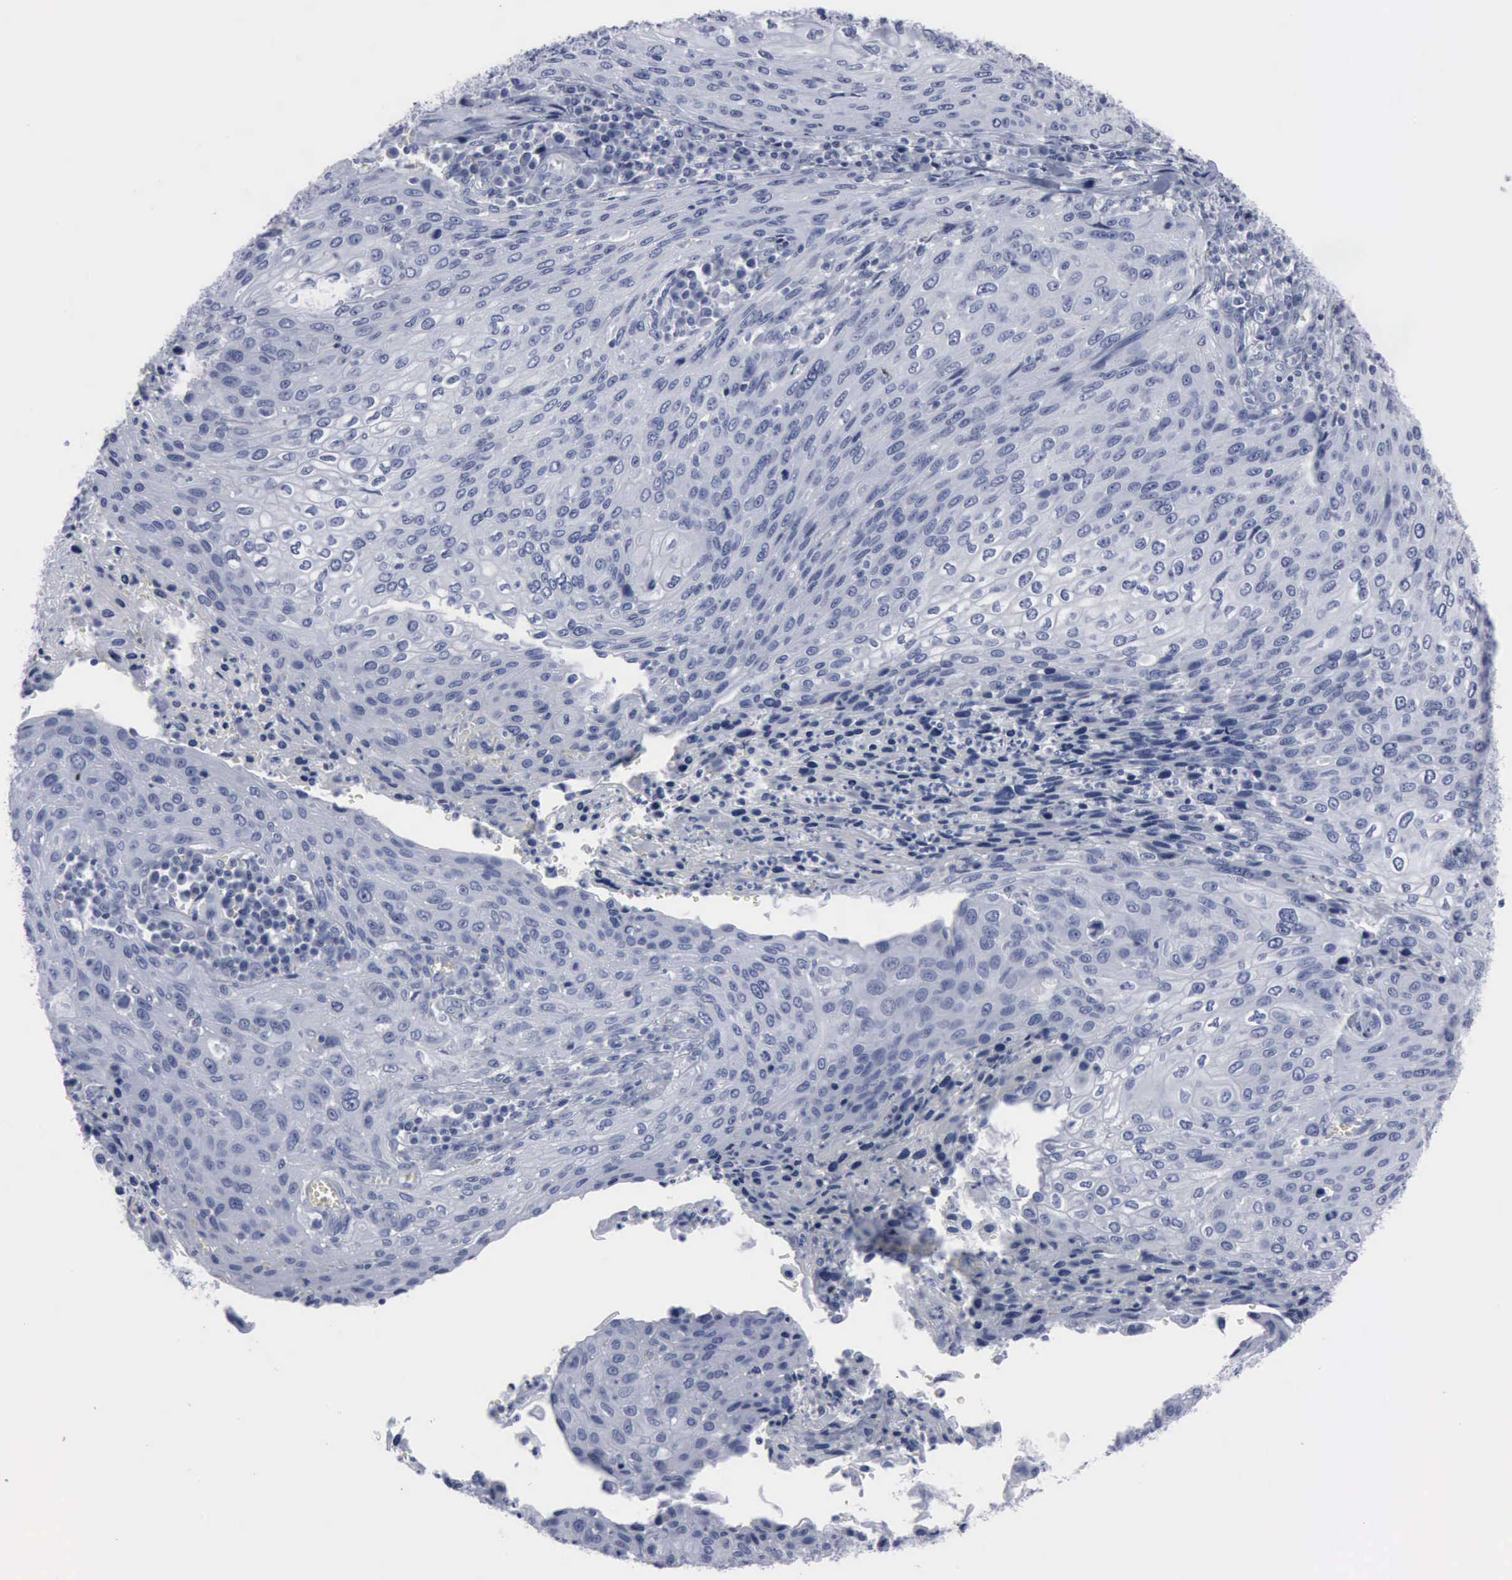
{"staining": {"intensity": "negative", "quantity": "none", "location": "none"}, "tissue": "cervical cancer", "cell_type": "Tumor cells", "image_type": "cancer", "snomed": [{"axis": "morphology", "description": "Squamous cell carcinoma, NOS"}, {"axis": "topography", "description": "Cervix"}], "caption": "Human squamous cell carcinoma (cervical) stained for a protein using immunohistochemistry displays no staining in tumor cells.", "gene": "VCAM1", "patient": {"sex": "female", "age": 32}}